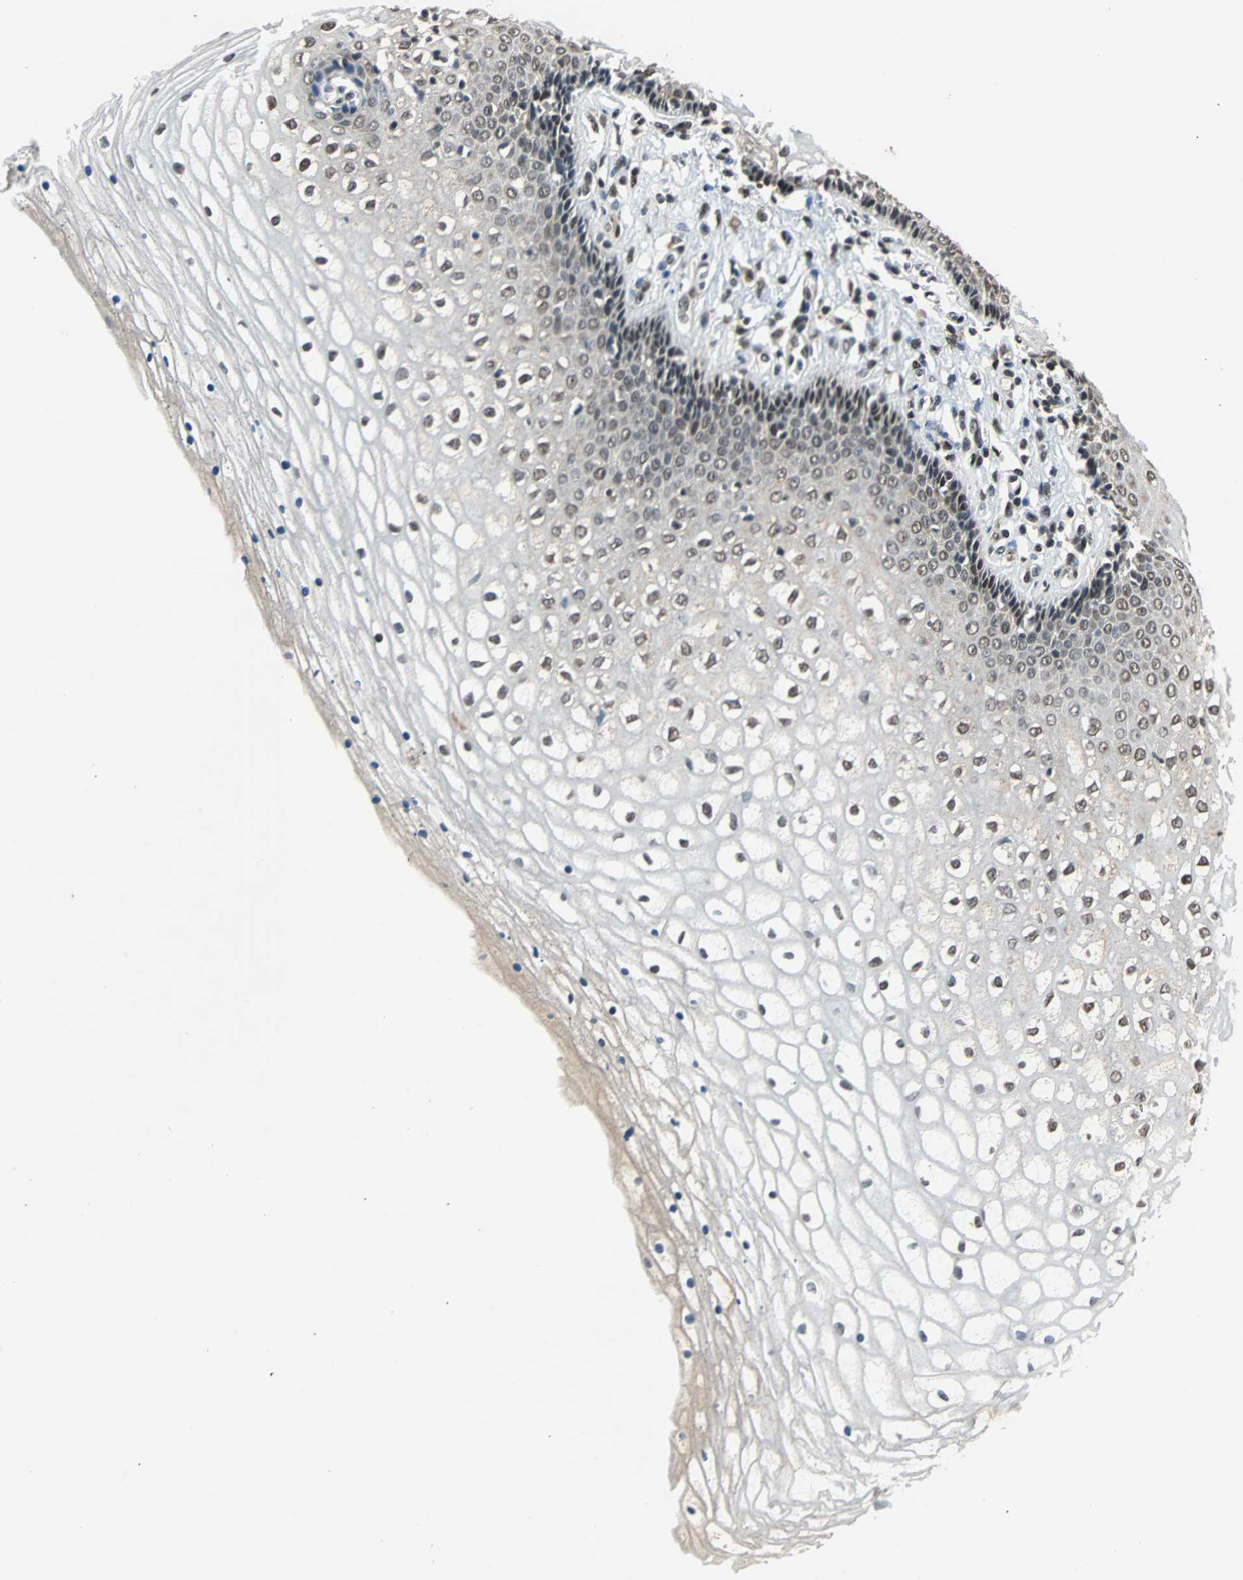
{"staining": {"intensity": "weak", "quantity": "25%-75%", "location": "nuclear"}, "tissue": "vagina", "cell_type": "Squamous epithelial cells", "image_type": "normal", "snomed": [{"axis": "morphology", "description": "Normal tissue, NOS"}, {"axis": "topography", "description": "Soft tissue"}, {"axis": "topography", "description": "Vagina"}], "caption": "Immunohistochemical staining of unremarkable vagina displays low levels of weak nuclear positivity in about 25%-75% of squamous epithelial cells.", "gene": "PHC1", "patient": {"sex": "female", "age": 61}}